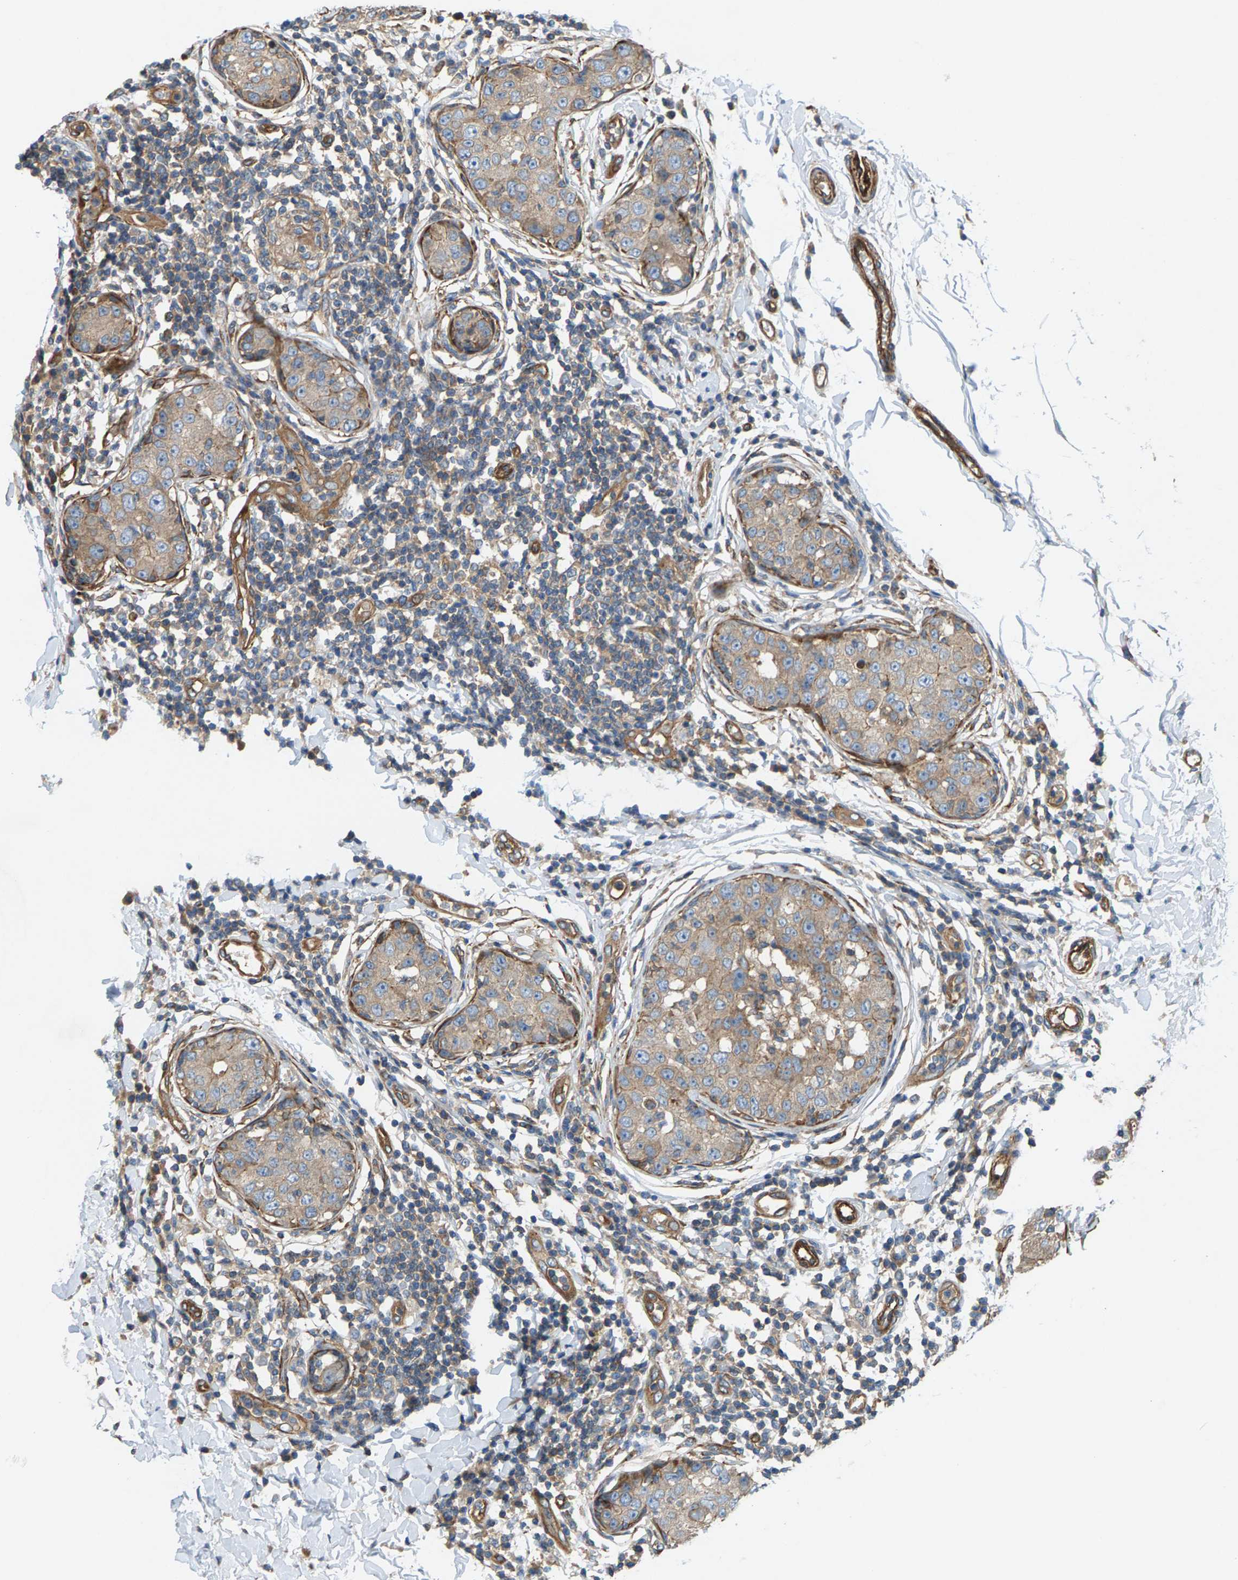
{"staining": {"intensity": "moderate", "quantity": ">75%", "location": "cytoplasmic/membranous"}, "tissue": "breast cancer", "cell_type": "Tumor cells", "image_type": "cancer", "snomed": [{"axis": "morphology", "description": "Duct carcinoma"}, {"axis": "topography", "description": "Breast"}], "caption": "Immunohistochemistry histopathology image of breast cancer (infiltrating ductal carcinoma) stained for a protein (brown), which demonstrates medium levels of moderate cytoplasmic/membranous expression in about >75% of tumor cells.", "gene": "PDCL", "patient": {"sex": "female", "age": 27}}